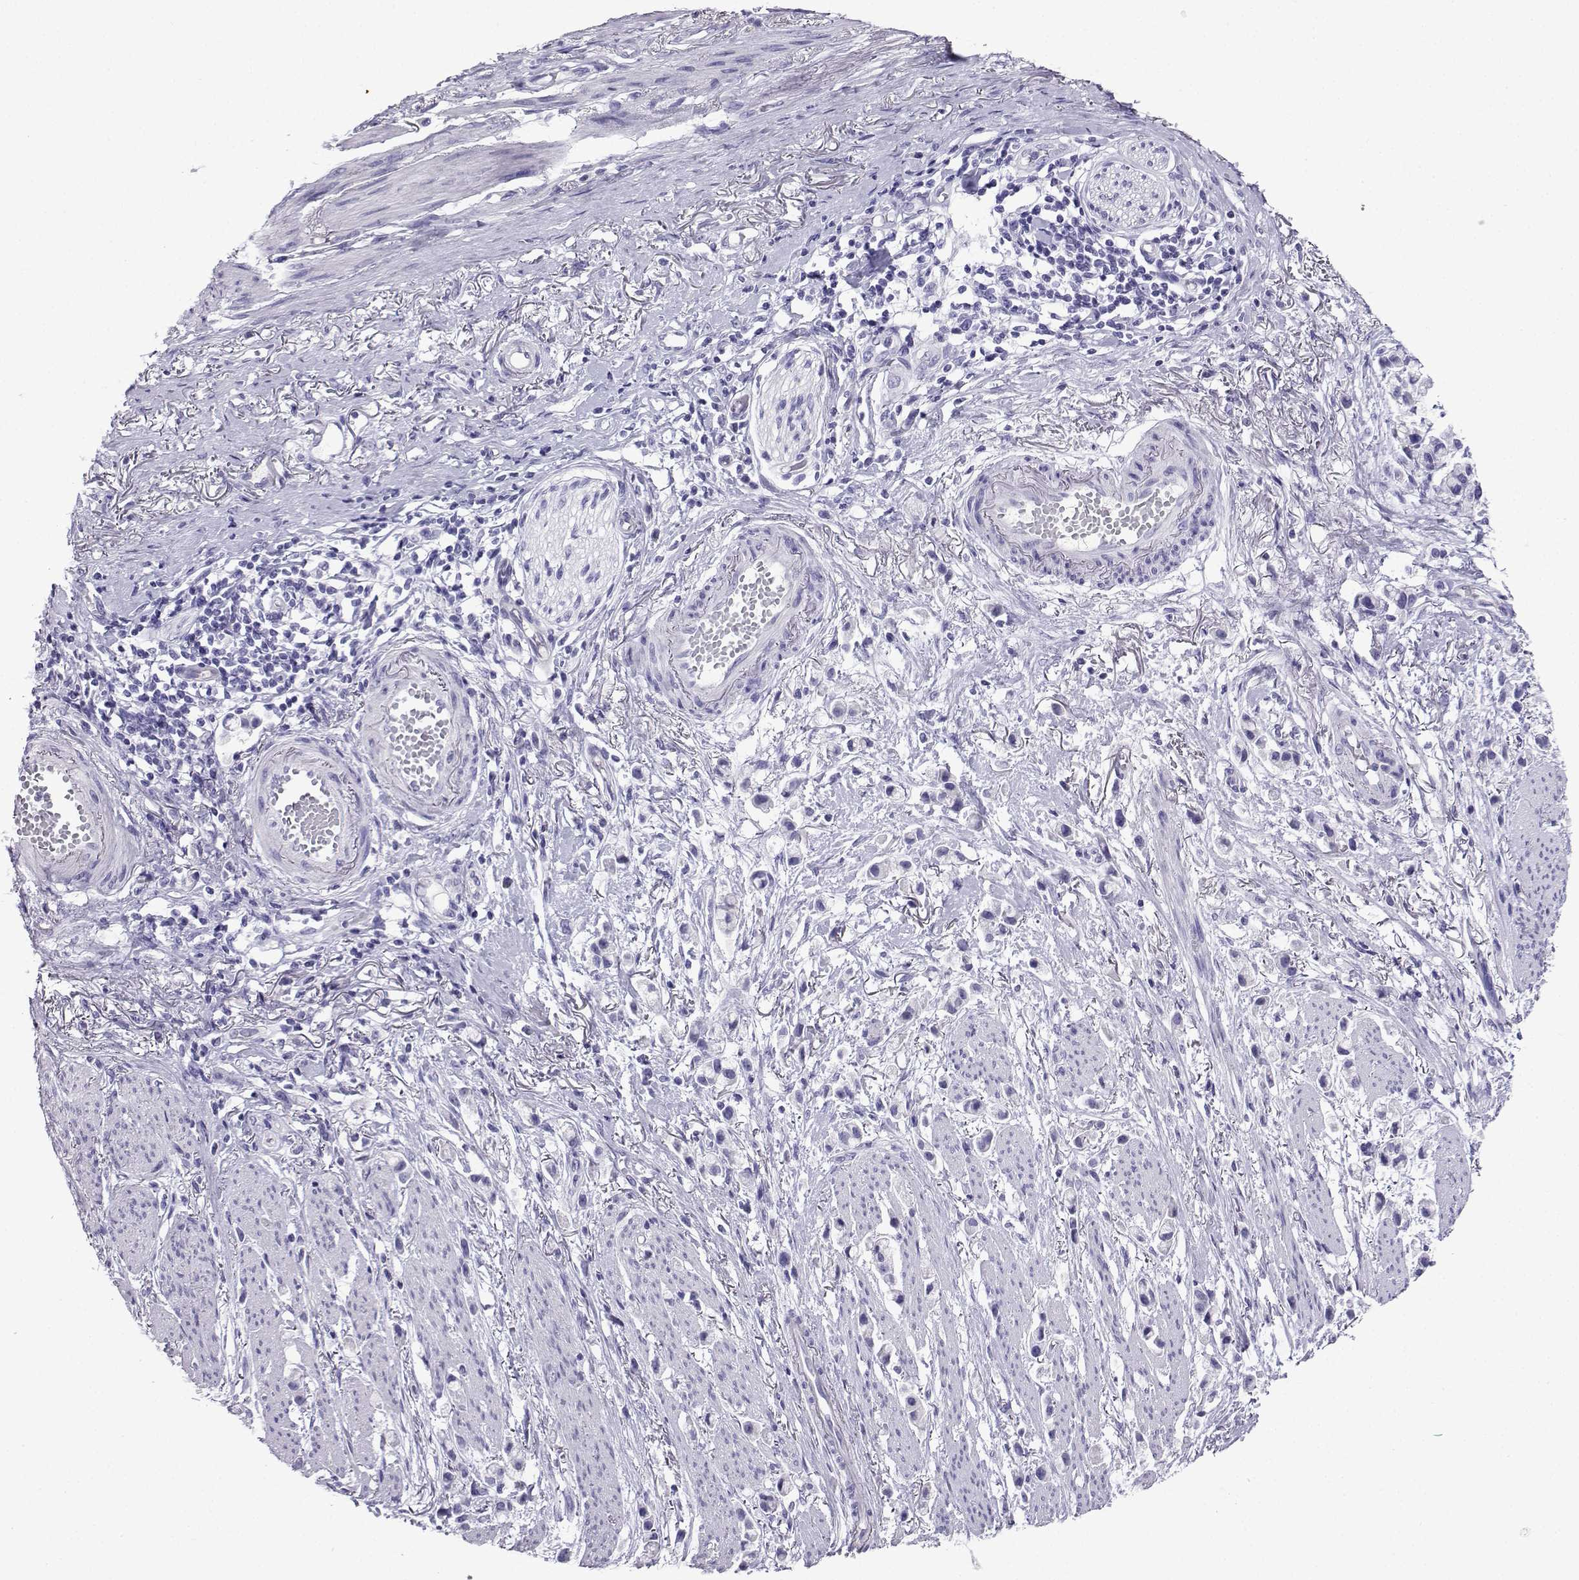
{"staining": {"intensity": "negative", "quantity": "none", "location": "none"}, "tissue": "stomach cancer", "cell_type": "Tumor cells", "image_type": "cancer", "snomed": [{"axis": "morphology", "description": "Adenocarcinoma, NOS"}, {"axis": "topography", "description": "Stomach"}], "caption": "High power microscopy histopathology image of an immunohistochemistry image of stomach cancer (adenocarcinoma), revealing no significant positivity in tumor cells.", "gene": "CD109", "patient": {"sex": "female", "age": 81}}